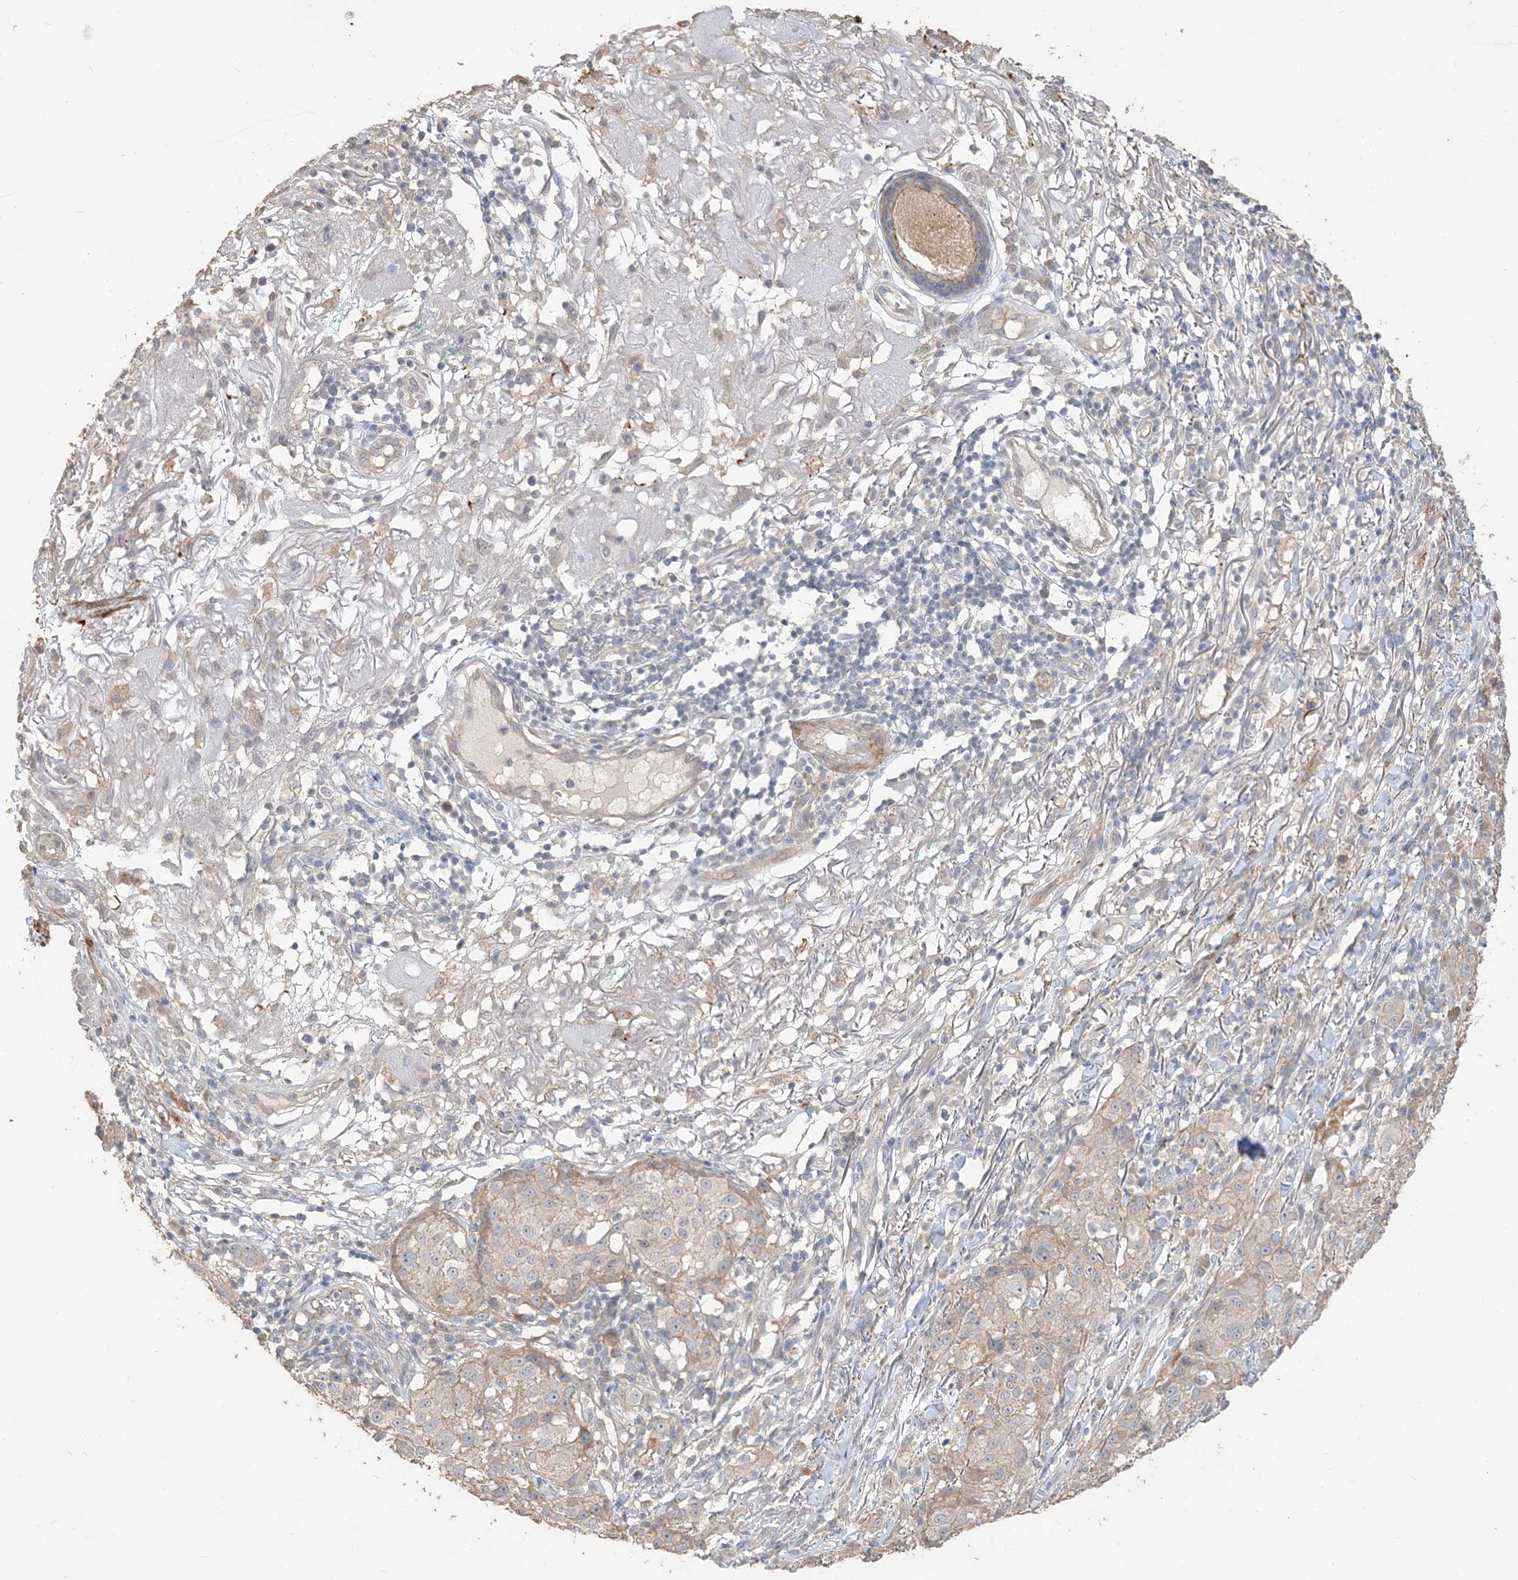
{"staining": {"intensity": "weak", "quantity": "<25%", "location": "cytoplasmic/membranous"}, "tissue": "melanoma", "cell_type": "Tumor cells", "image_type": "cancer", "snomed": [{"axis": "morphology", "description": "Necrosis, NOS"}, {"axis": "morphology", "description": "Malignant melanoma, NOS"}, {"axis": "topography", "description": "Skin"}], "caption": "Immunohistochemistry (IHC) image of neoplastic tissue: melanoma stained with DAB exhibits no significant protein positivity in tumor cells. Brightfield microscopy of immunohistochemistry stained with DAB (3,3'-diaminobenzidine) (brown) and hematoxylin (blue), captured at high magnification.", "gene": "RNF175", "patient": {"sex": "female", "age": 87}}